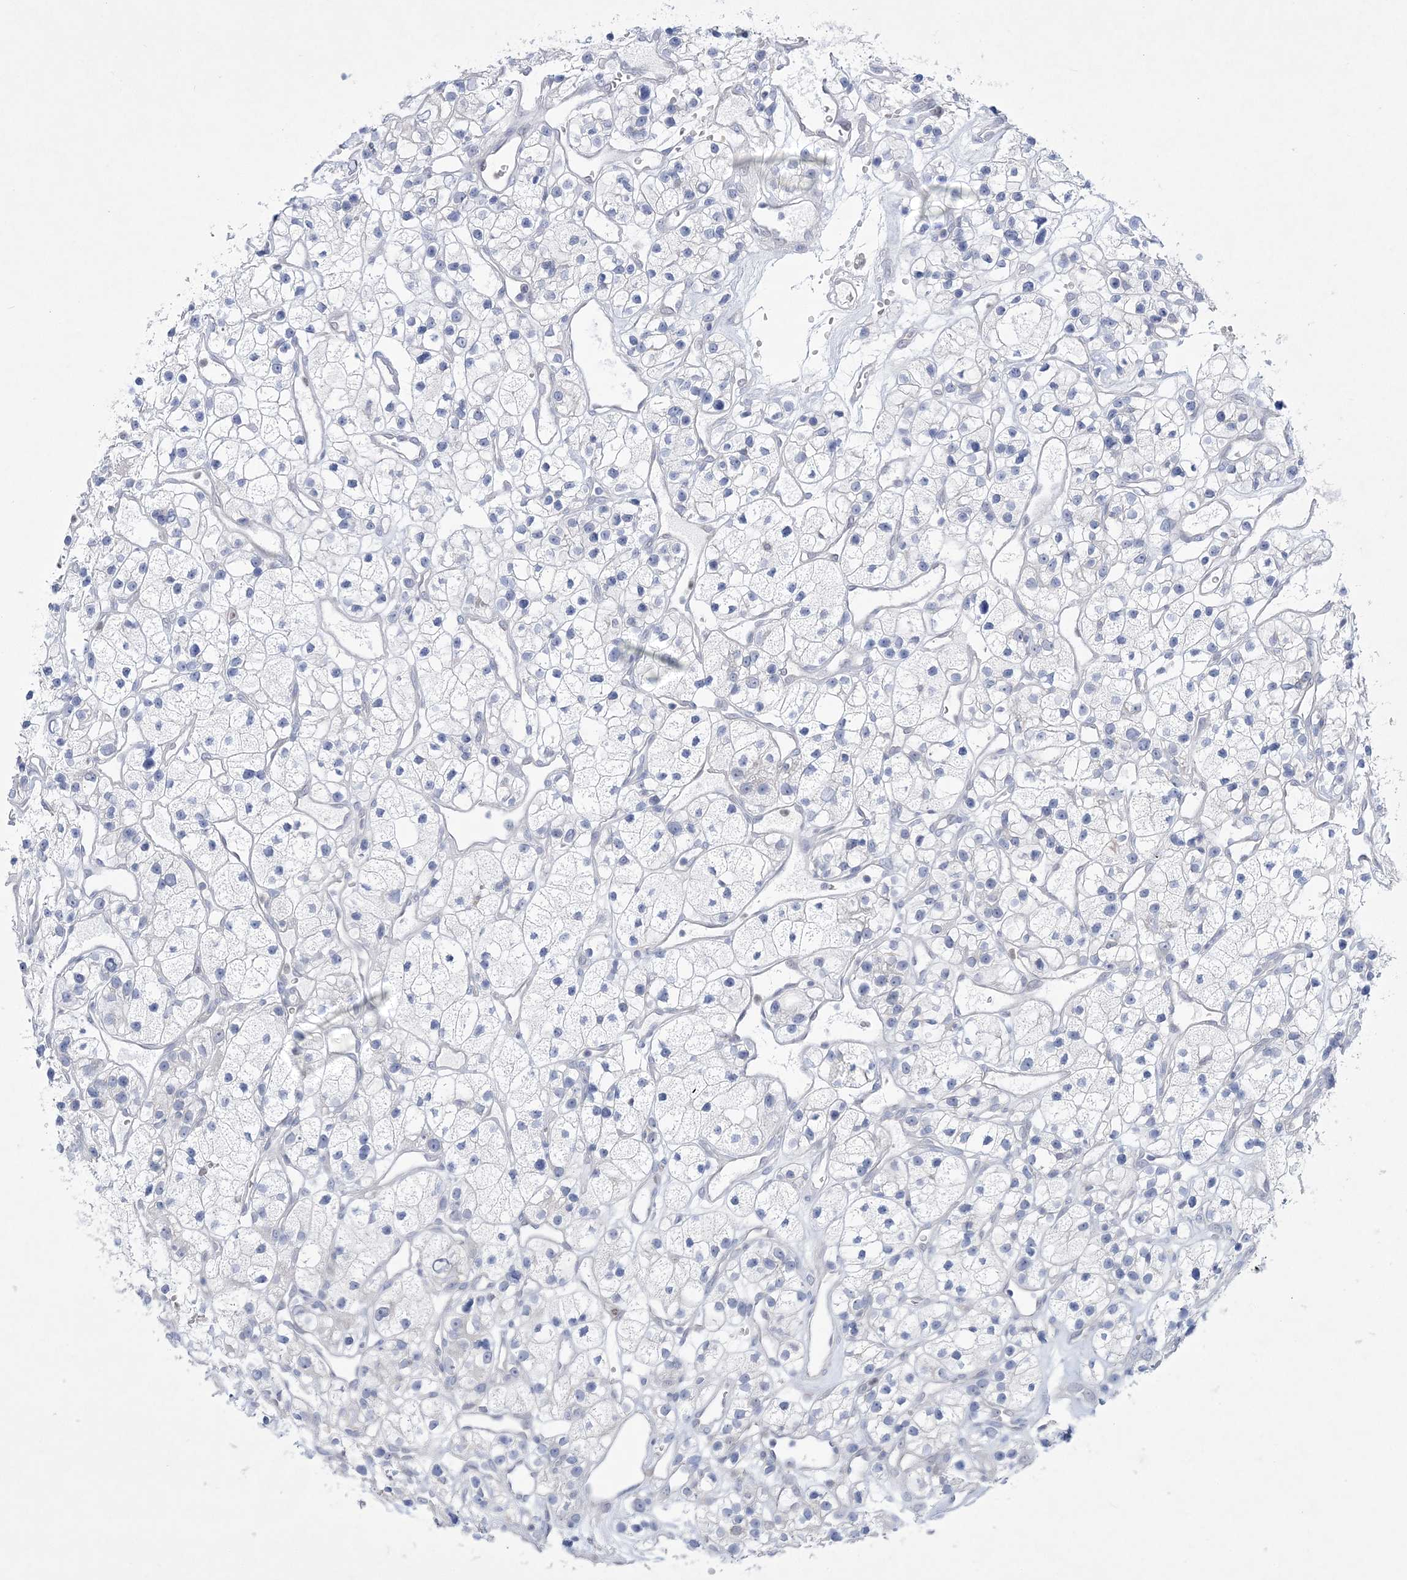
{"staining": {"intensity": "negative", "quantity": "none", "location": "none"}, "tissue": "renal cancer", "cell_type": "Tumor cells", "image_type": "cancer", "snomed": [{"axis": "morphology", "description": "Adenocarcinoma, NOS"}, {"axis": "topography", "description": "Kidney"}], "caption": "The micrograph displays no staining of tumor cells in adenocarcinoma (renal).", "gene": "WDR27", "patient": {"sex": "female", "age": 57}}